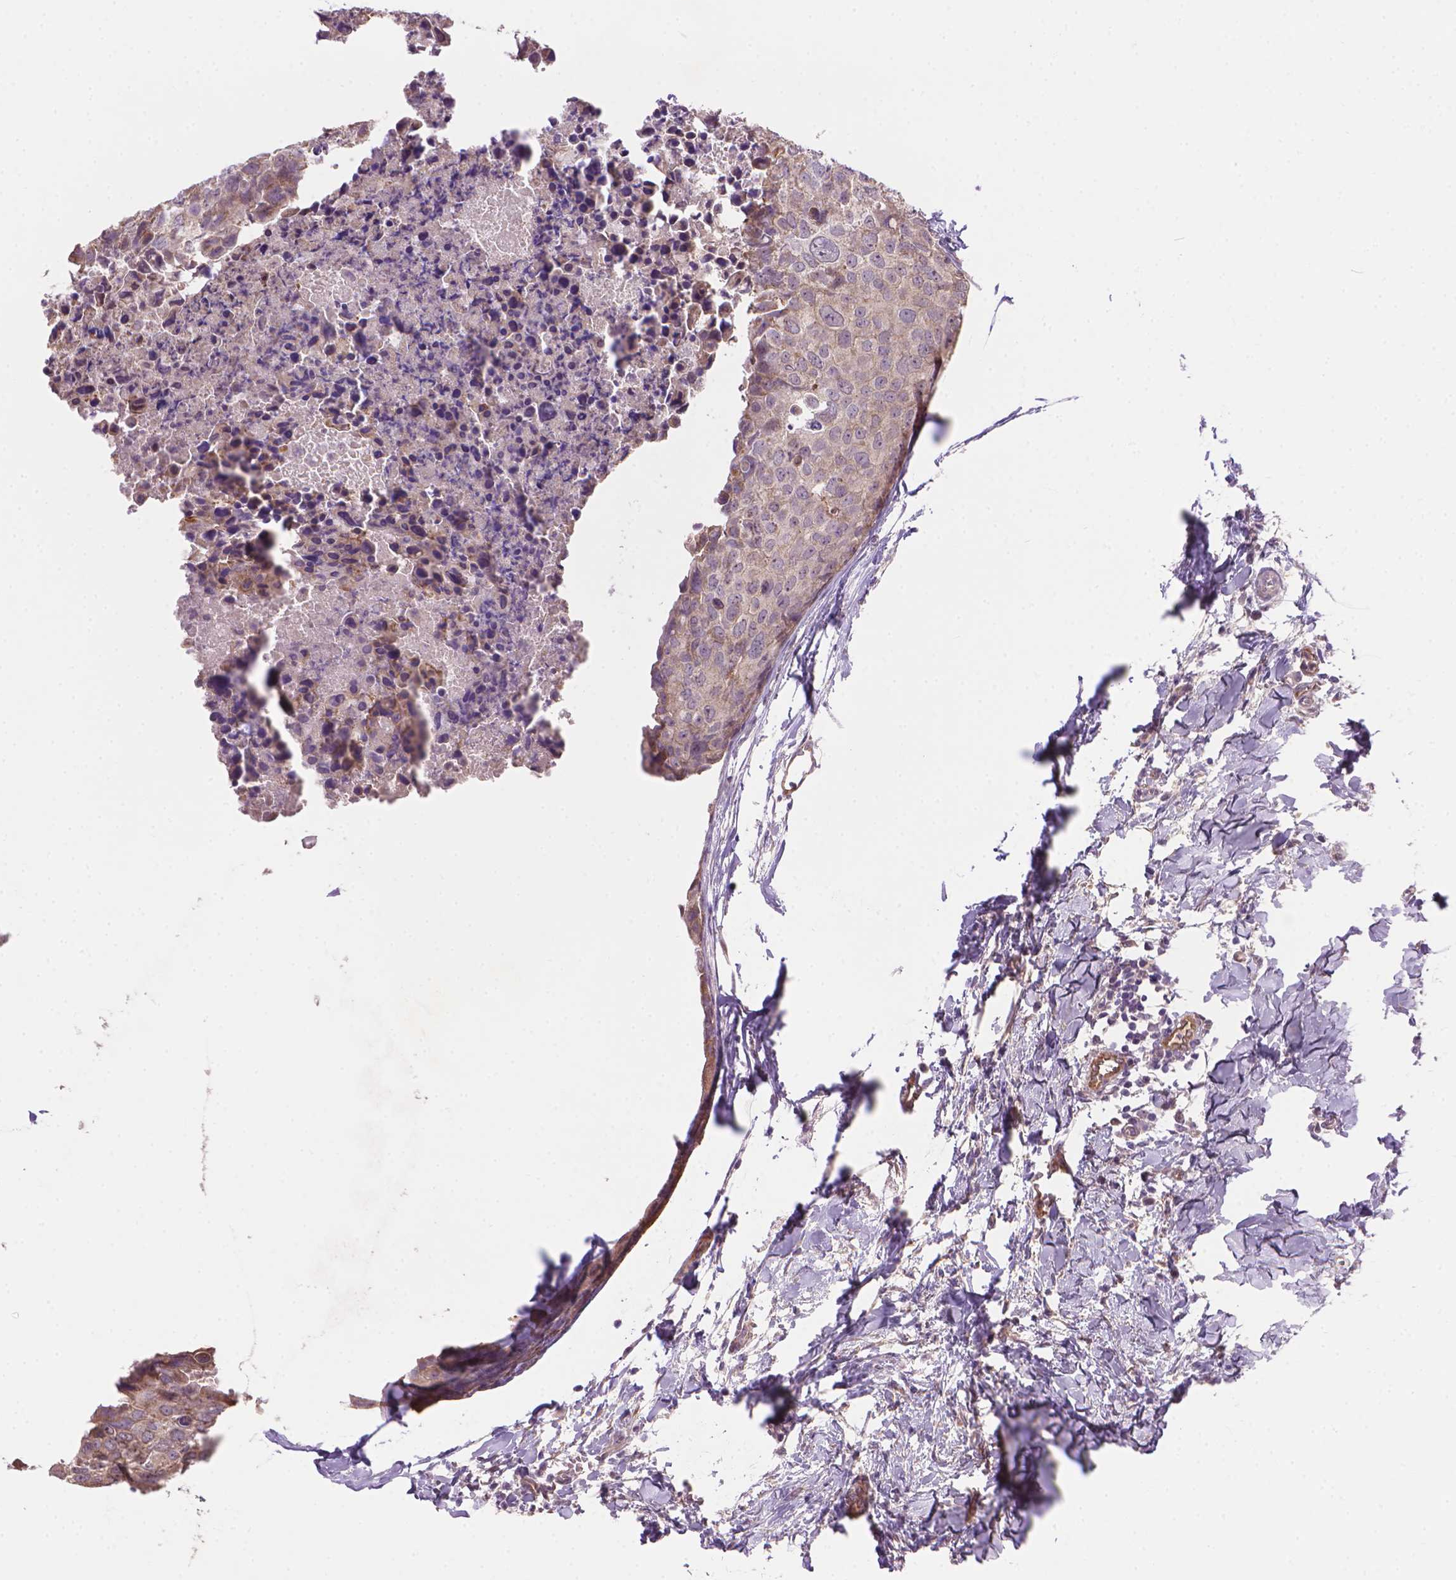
{"staining": {"intensity": "weak", "quantity": "<25%", "location": "cytoplasmic/membranous"}, "tissue": "breast cancer", "cell_type": "Tumor cells", "image_type": "cancer", "snomed": [{"axis": "morphology", "description": "Duct carcinoma"}, {"axis": "topography", "description": "Breast"}], "caption": "Immunohistochemistry (IHC) image of infiltrating ductal carcinoma (breast) stained for a protein (brown), which shows no expression in tumor cells.", "gene": "AMMECR1", "patient": {"sex": "female", "age": 38}}